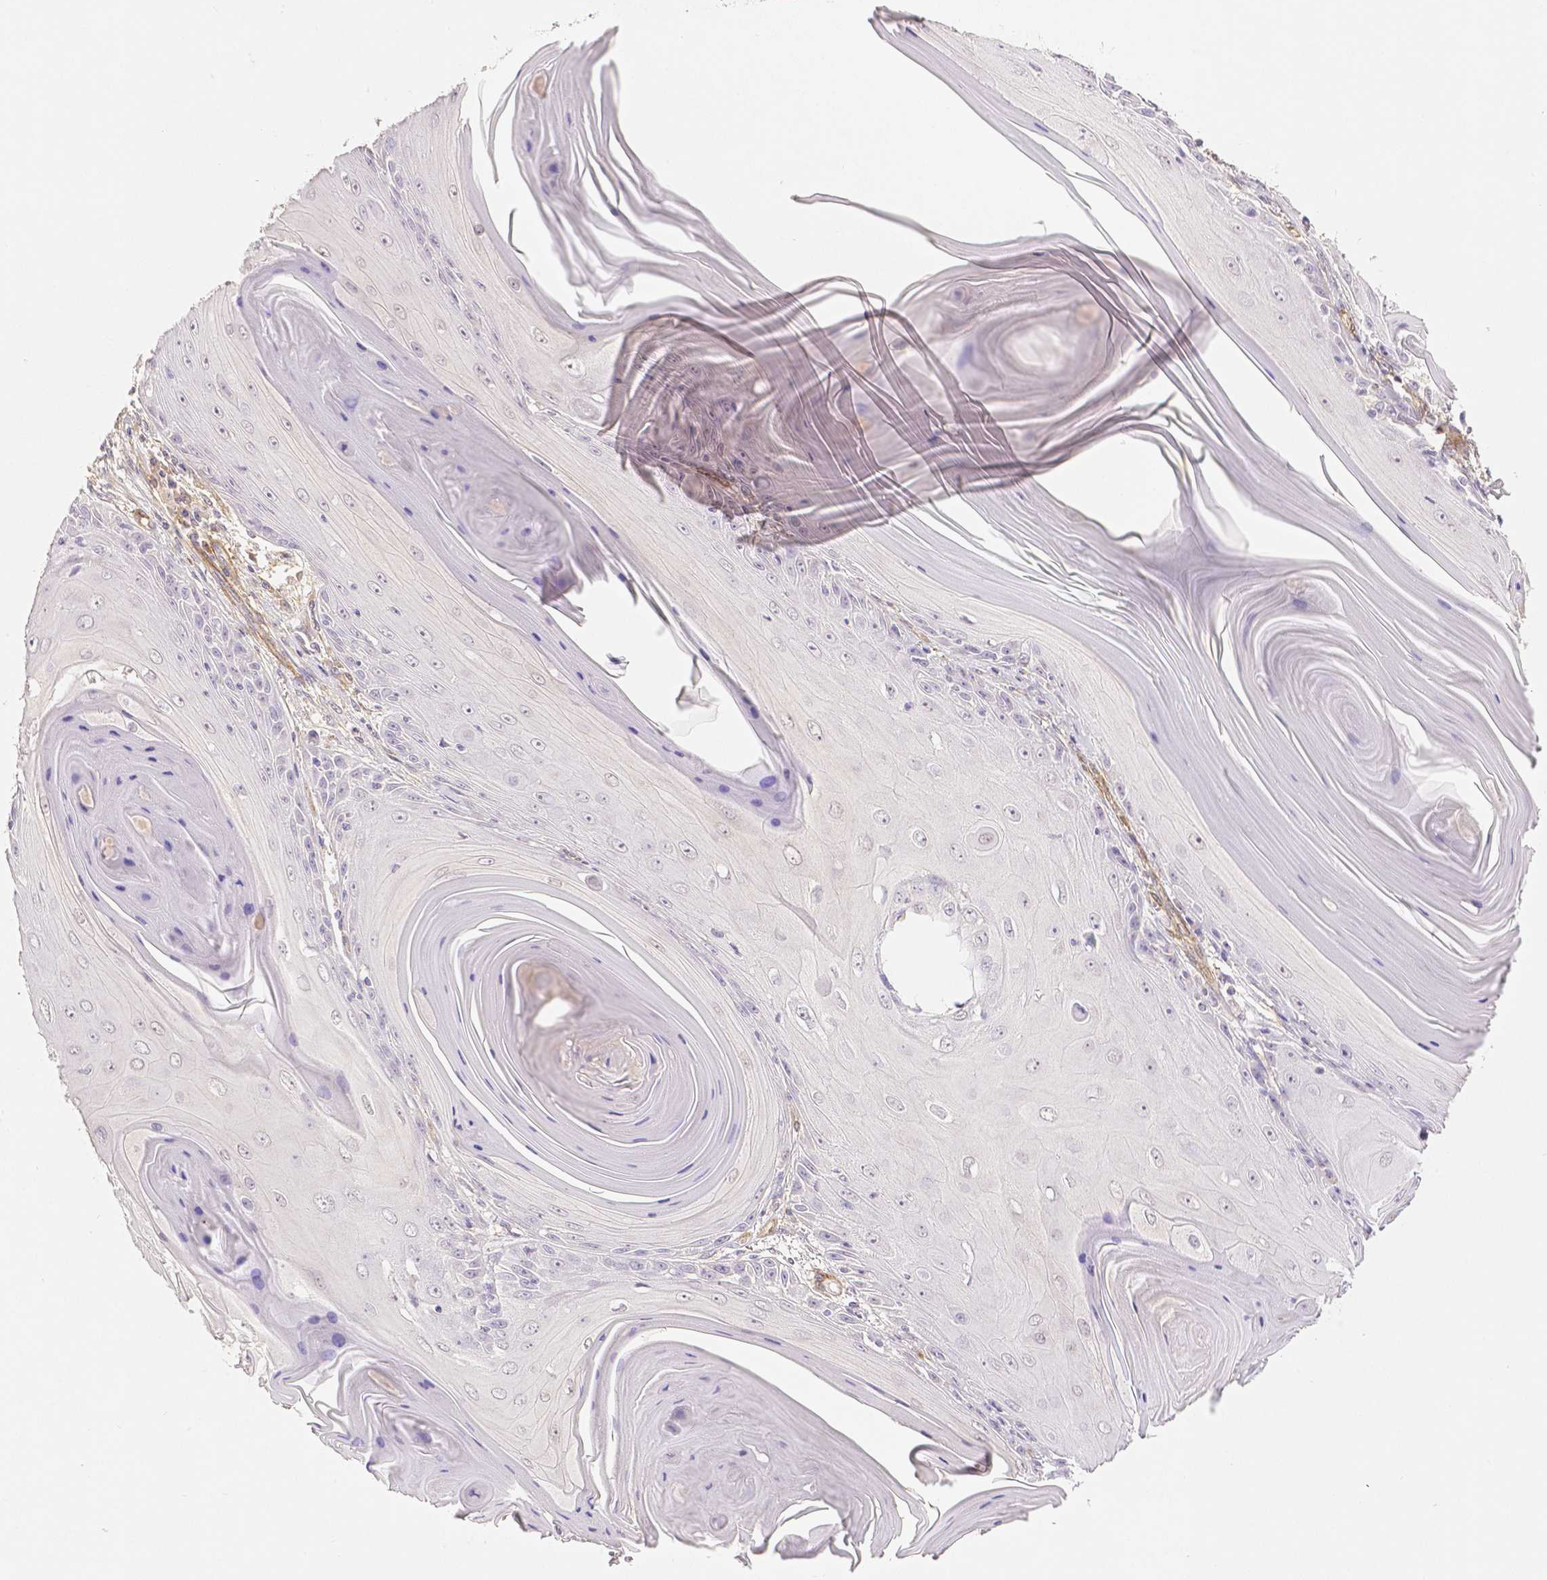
{"staining": {"intensity": "negative", "quantity": "none", "location": "none"}, "tissue": "skin cancer", "cell_type": "Tumor cells", "image_type": "cancer", "snomed": [{"axis": "morphology", "description": "Squamous cell carcinoma, NOS"}, {"axis": "topography", "description": "Skin"}, {"axis": "topography", "description": "Vulva"}], "caption": "Skin cancer stained for a protein using immunohistochemistry (IHC) displays no staining tumor cells.", "gene": "THY1", "patient": {"sex": "female", "age": 85}}